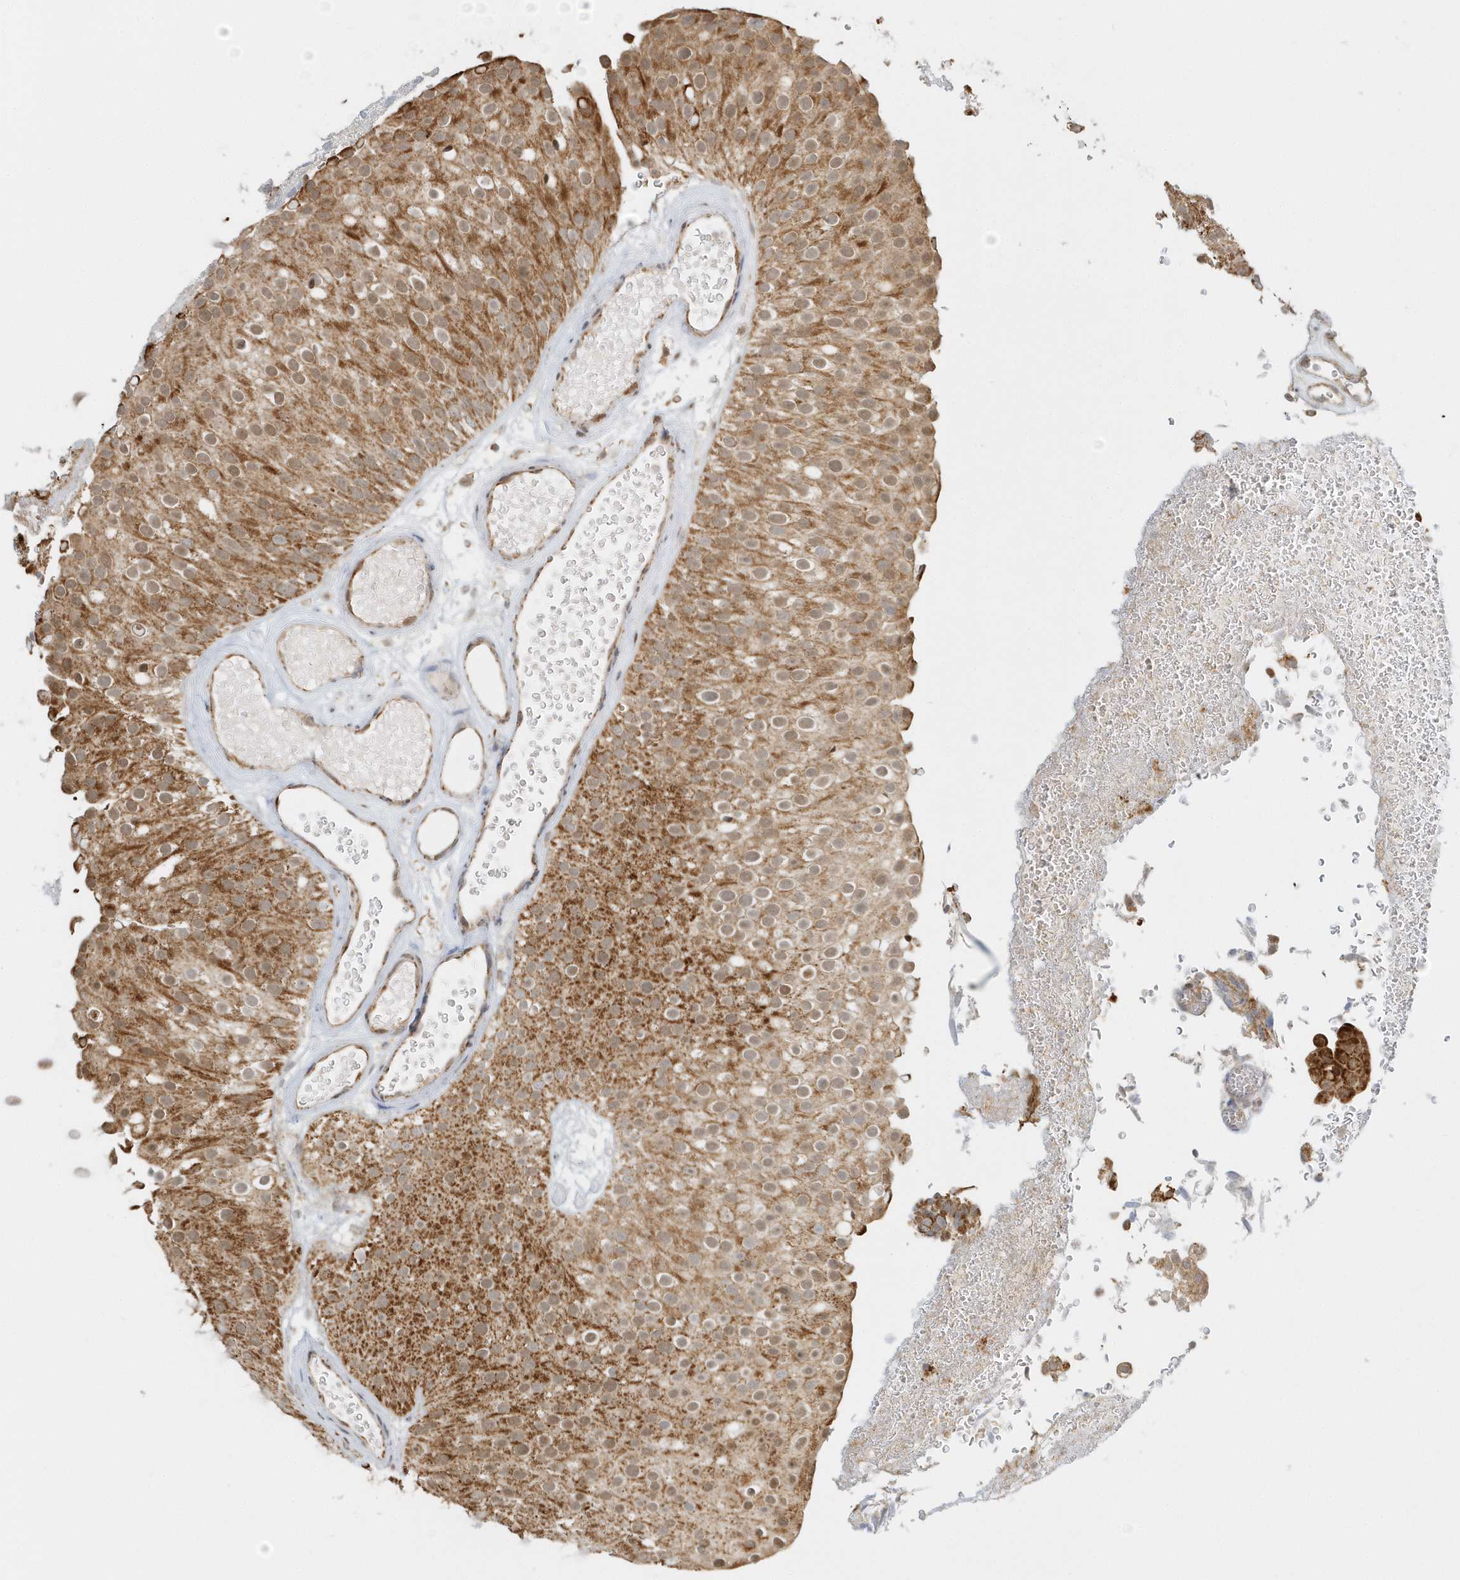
{"staining": {"intensity": "strong", "quantity": ">75%", "location": "cytoplasmic/membranous"}, "tissue": "urothelial cancer", "cell_type": "Tumor cells", "image_type": "cancer", "snomed": [{"axis": "morphology", "description": "Urothelial carcinoma, Low grade"}, {"axis": "topography", "description": "Urinary bladder"}], "caption": "Protein expression analysis of urothelial cancer displays strong cytoplasmic/membranous positivity in approximately >75% of tumor cells.", "gene": "PSMD6", "patient": {"sex": "male", "age": 78}}